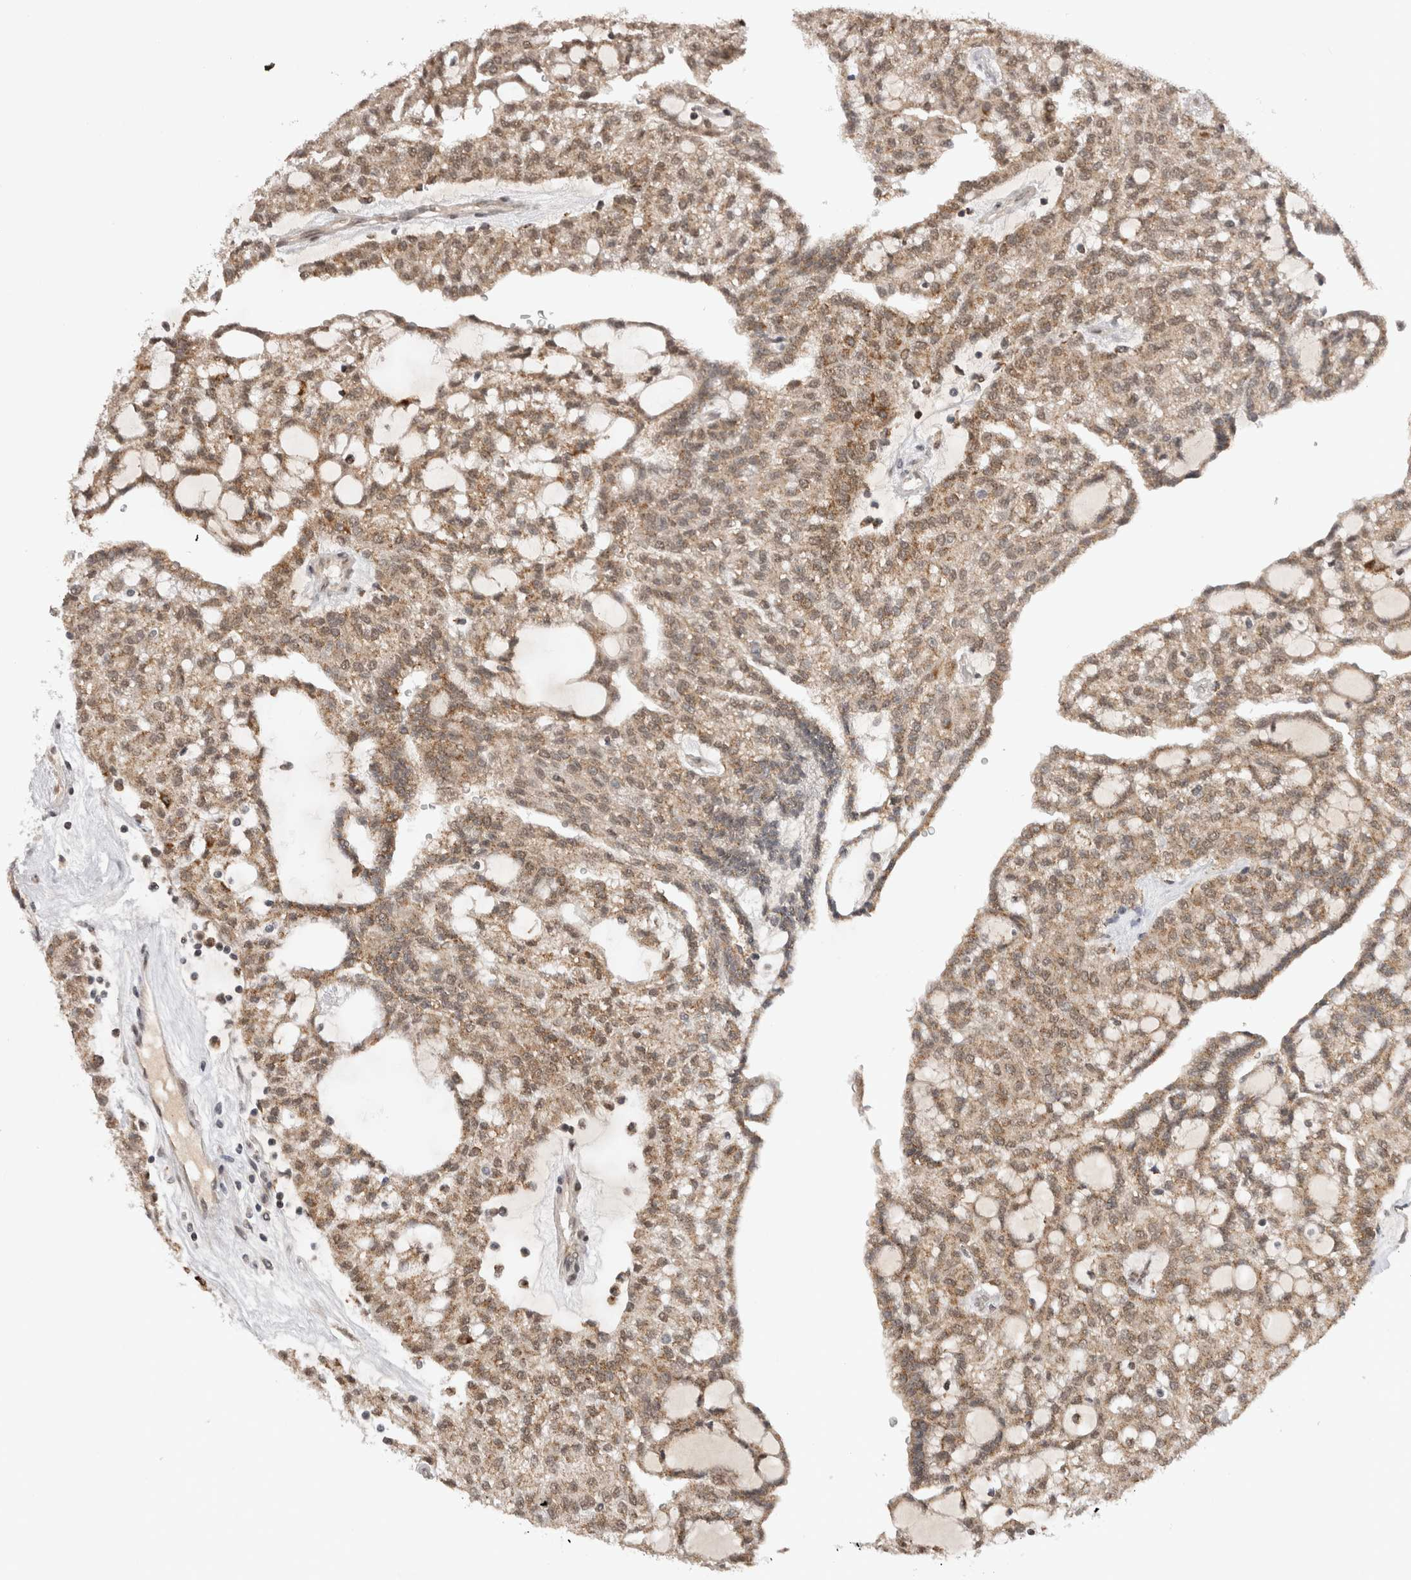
{"staining": {"intensity": "moderate", "quantity": ">75%", "location": "cytoplasmic/membranous,nuclear"}, "tissue": "renal cancer", "cell_type": "Tumor cells", "image_type": "cancer", "snomed": [{"axis": "morphology", "description": "Adenocarcinoma, NOS"}, {"axis": "topography", "description": "Kidney"}], "caption": "This histopathology image shows immunohistochemistry (IHC) staining of human adenocarcinoma (renal), with medium moderate cytoplasmic/membranous and nuclear staining in about >75% of tumor cells.", "gene": "TMEM65", "patient": {"sex": "male", "age": 63}}